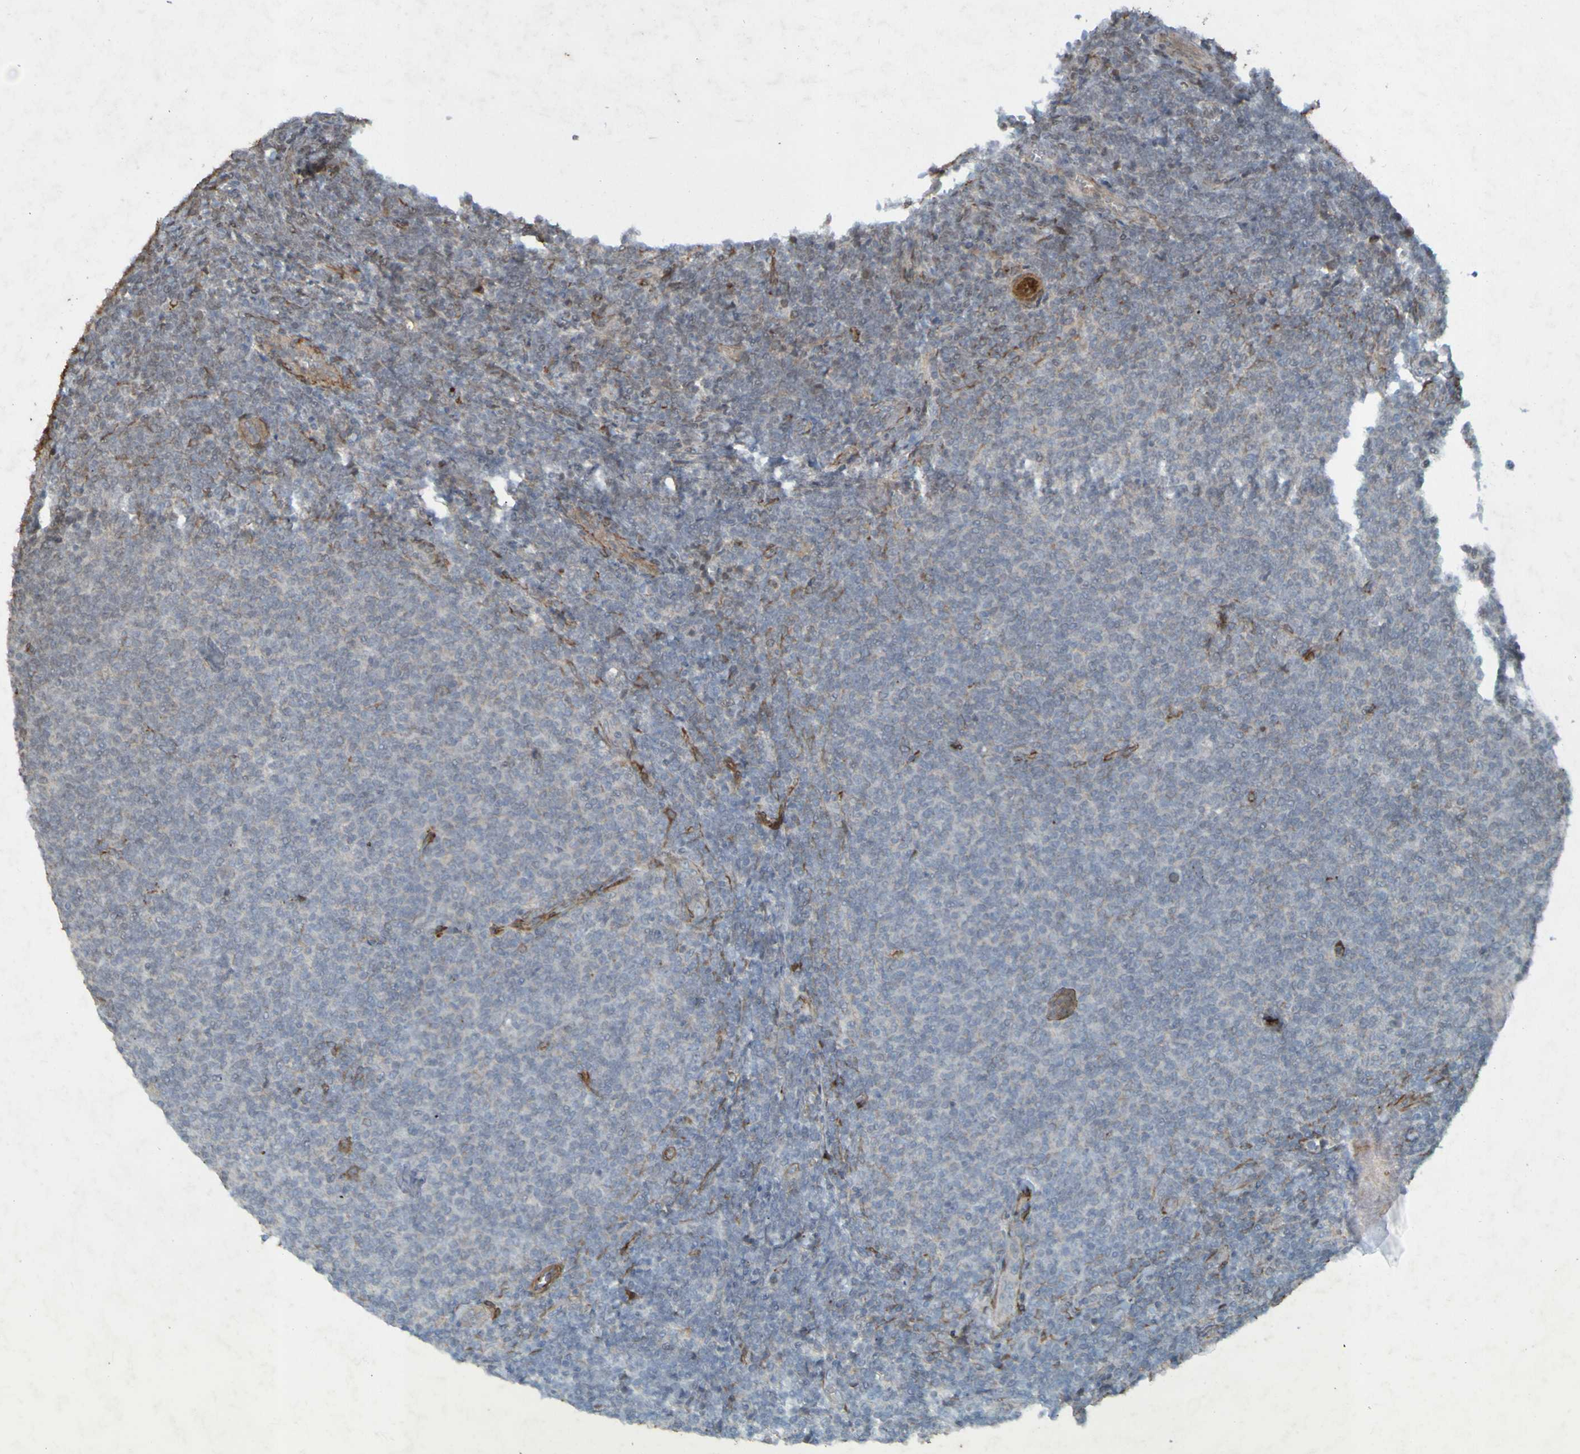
{"staining": {"intensity": "negative", "quantity": "none", "location": "none"}, "tissue": "lymphoma", "cell_type": "Tumor cells", "image_type": "cancer", "snomed": [{"axis": "morphology", "description": "Malignant lymphoma, non-Hodgkin's type, Low grade"}, {"axis": "topography", "description": "Lymph node"}], "caption": "Malignant lymphoma, non-Hodgkin's type (low-grade) was stained to show a protein in brown. There is no significant positivity in tumor cells.", "gene": "GUCY1A1", "patient": {"sex": "male", "age": 66}}